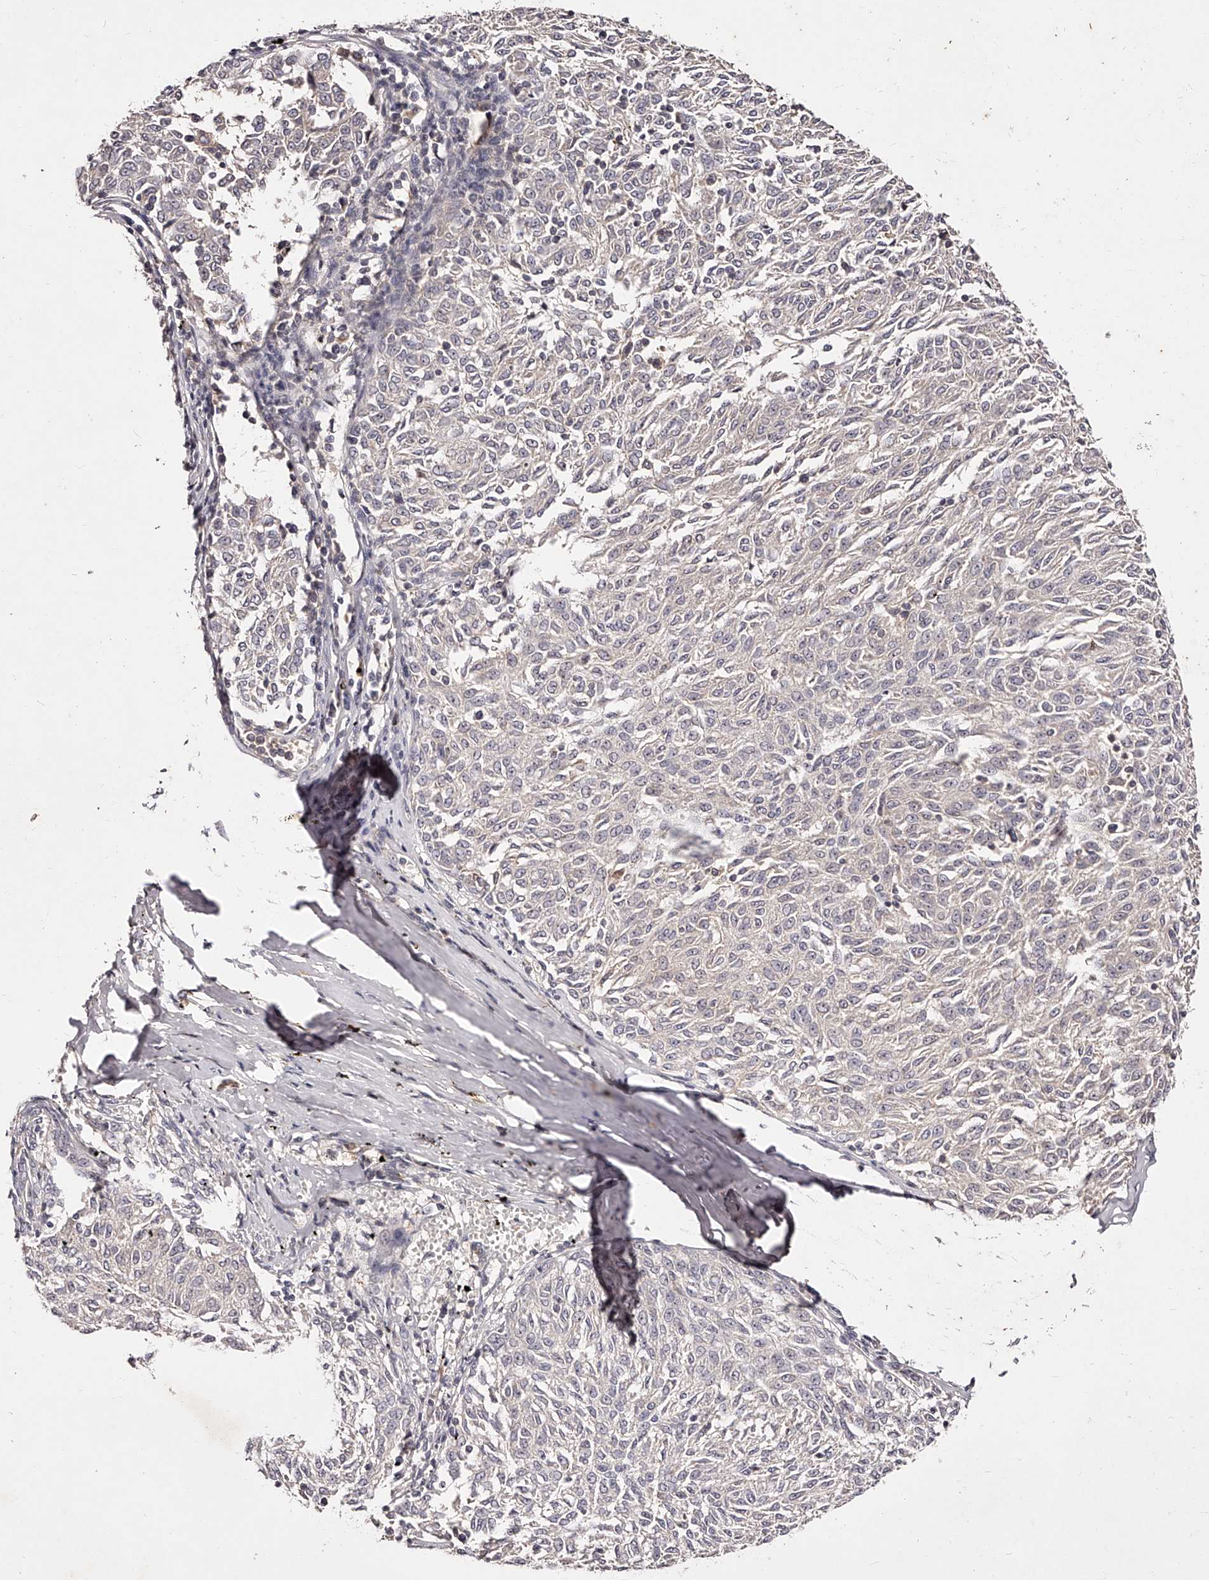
{"staining": {"intensity": "negative", "quantity": "none", "location": "none"}, "tissue": "melanoma", "cell_type": "Tumor cells", "image_type": "cancer", "snomed": [{"axis": "morphology", "description": "Malignant melanoma, NOS"}, {"axis": "topography", "description": "Skin"}], "caption": "Tumor cells show no significant expression in melanoma. (Stains: DAB IHC with hematoxylin counter stain, Microscopy: brightfield microscopy at high magnification).", "gene": "PHACTR1", "patient": {"sex": "female", "age": 72}}